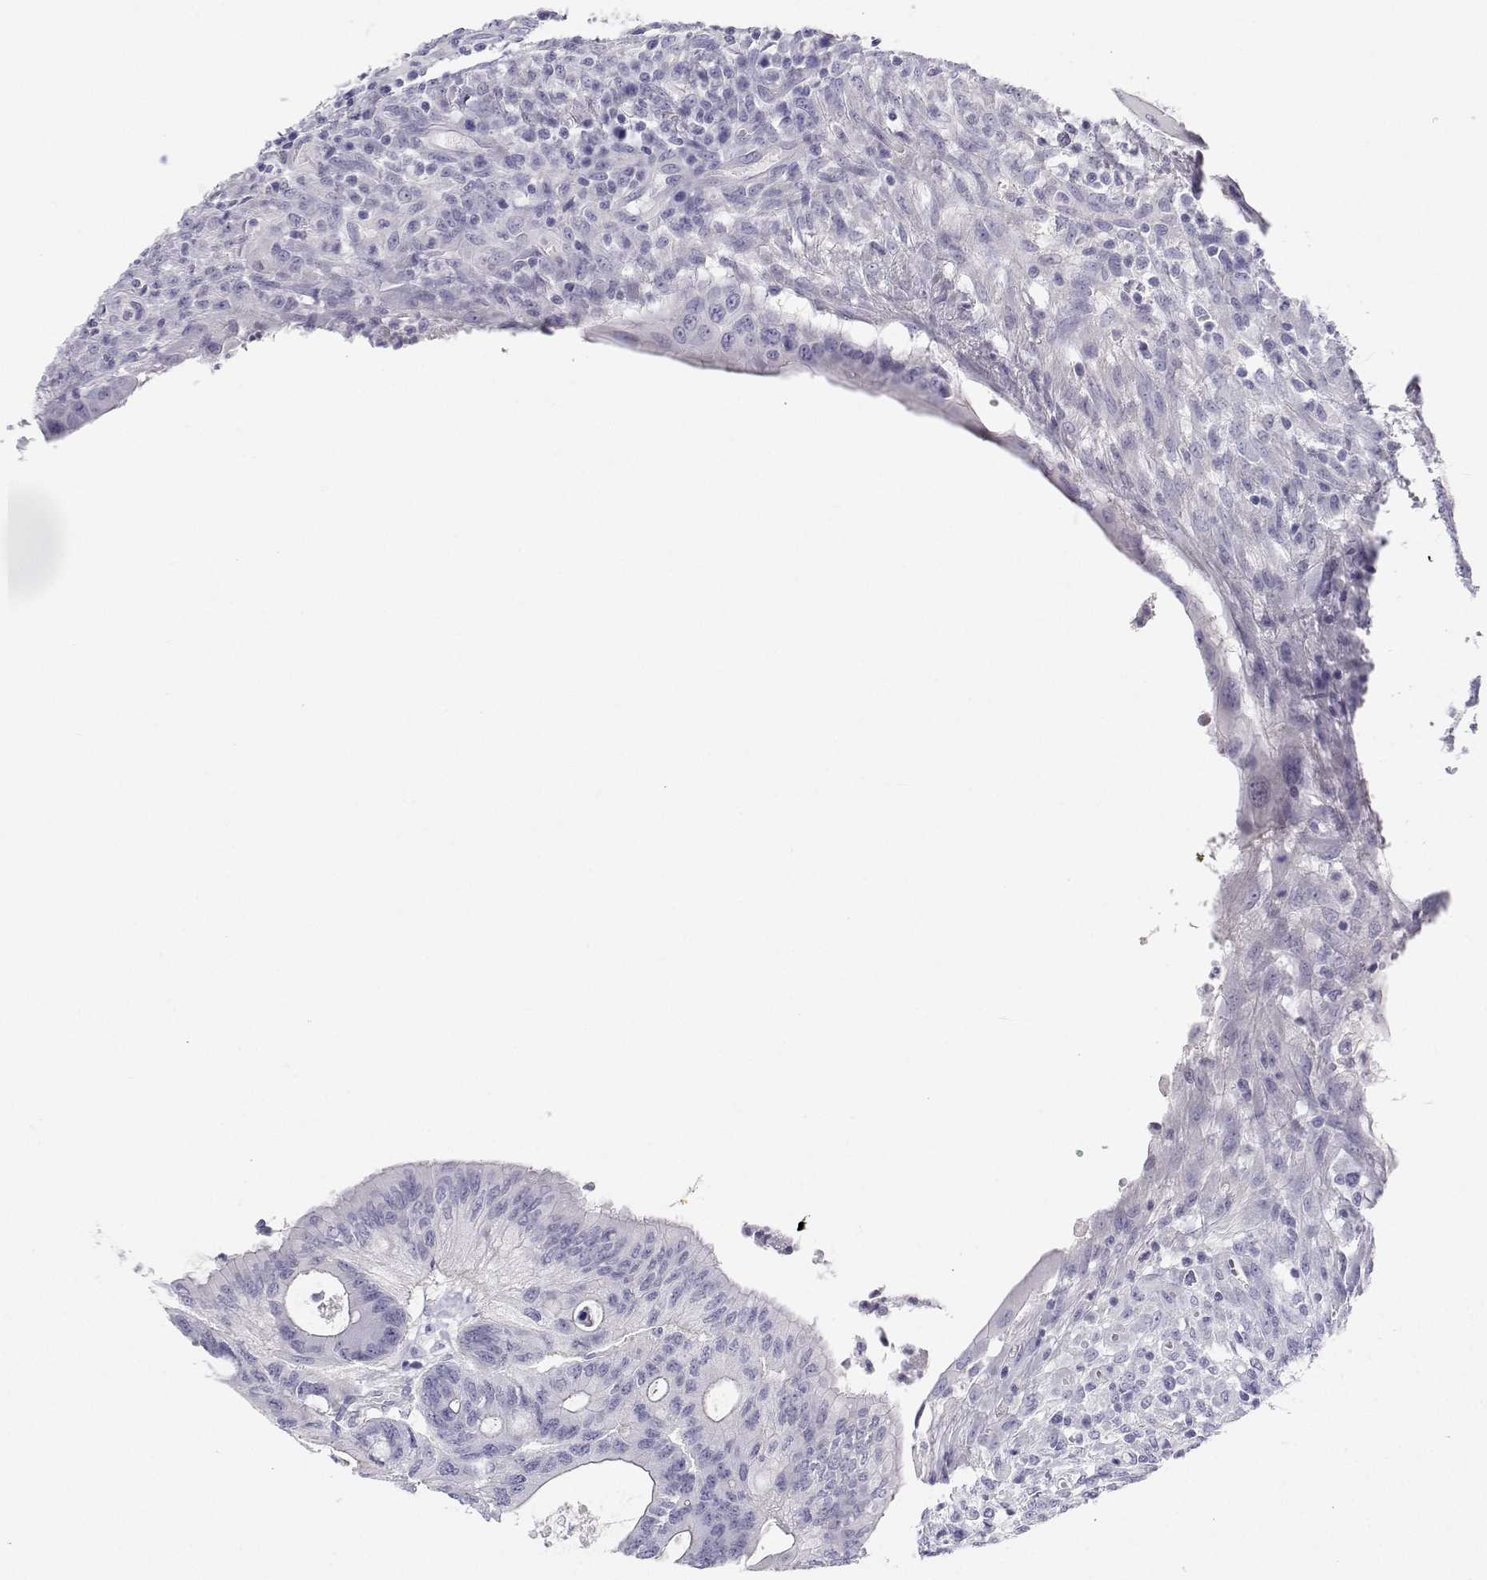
{"staining": {"intensity": "negative", "quantity": "none", "location": "none"}, "tissue": "colorectal cancer", "cell_type": "Tumor cells", "image_type": "cancer", "snomed": [{"axis": "morphology", "description": "Adenocarcinoma, NOS"}, {"axis": "topography", "description": "Colon"}], "caption": "The photomicrograph demonstrates no significant staining in tumor cells of adenocarcinoma (colorectal). Brightfield microscopy of immunohistochemistry (IHC) stained with DAB (brown) and hematoxylin (blue), captured at high magnification.", "gene": "BHMT", "patient": {"sex": "male", "age": 65}}